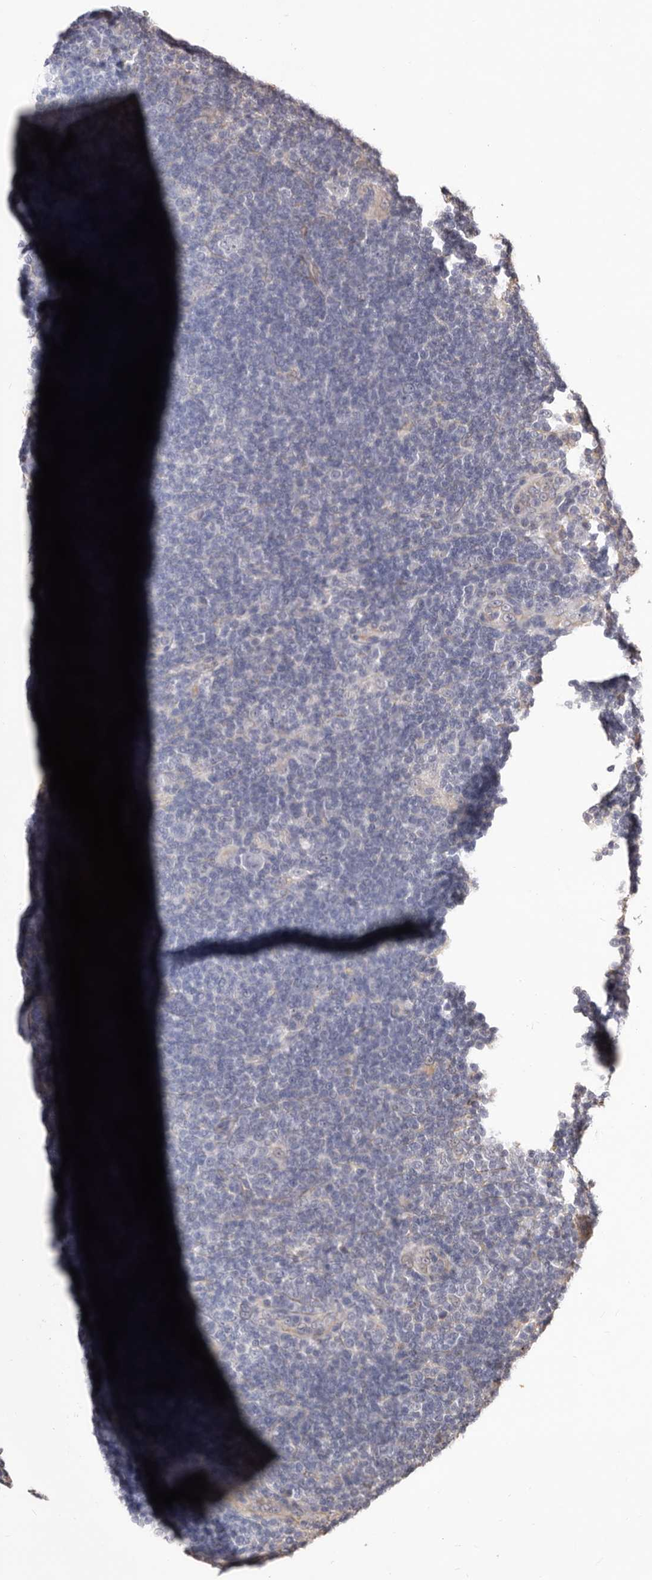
{"staining": {"intensity": "negative", "quantity": "none", "location": "none"}, "tissue": "lymphoma", "cell_type": "Tumor cells", "image_type": "cancer", "snomed": [{"axis": "morphology", "description": "Hodgkin's disease, NOS"}, {"axis": "topography", "description": "Lymph node"}], "caption": "Tumor cells are negative for protein expression in human Hodgkin's disease. (Stains: DAB immunohistochemistry (IHC) with hematoxylin counter stain, Microscopy: brightfield microscopy at high magnification).", "gene": "ALPK1", "patient": {"sex": "female", "age": 57}}